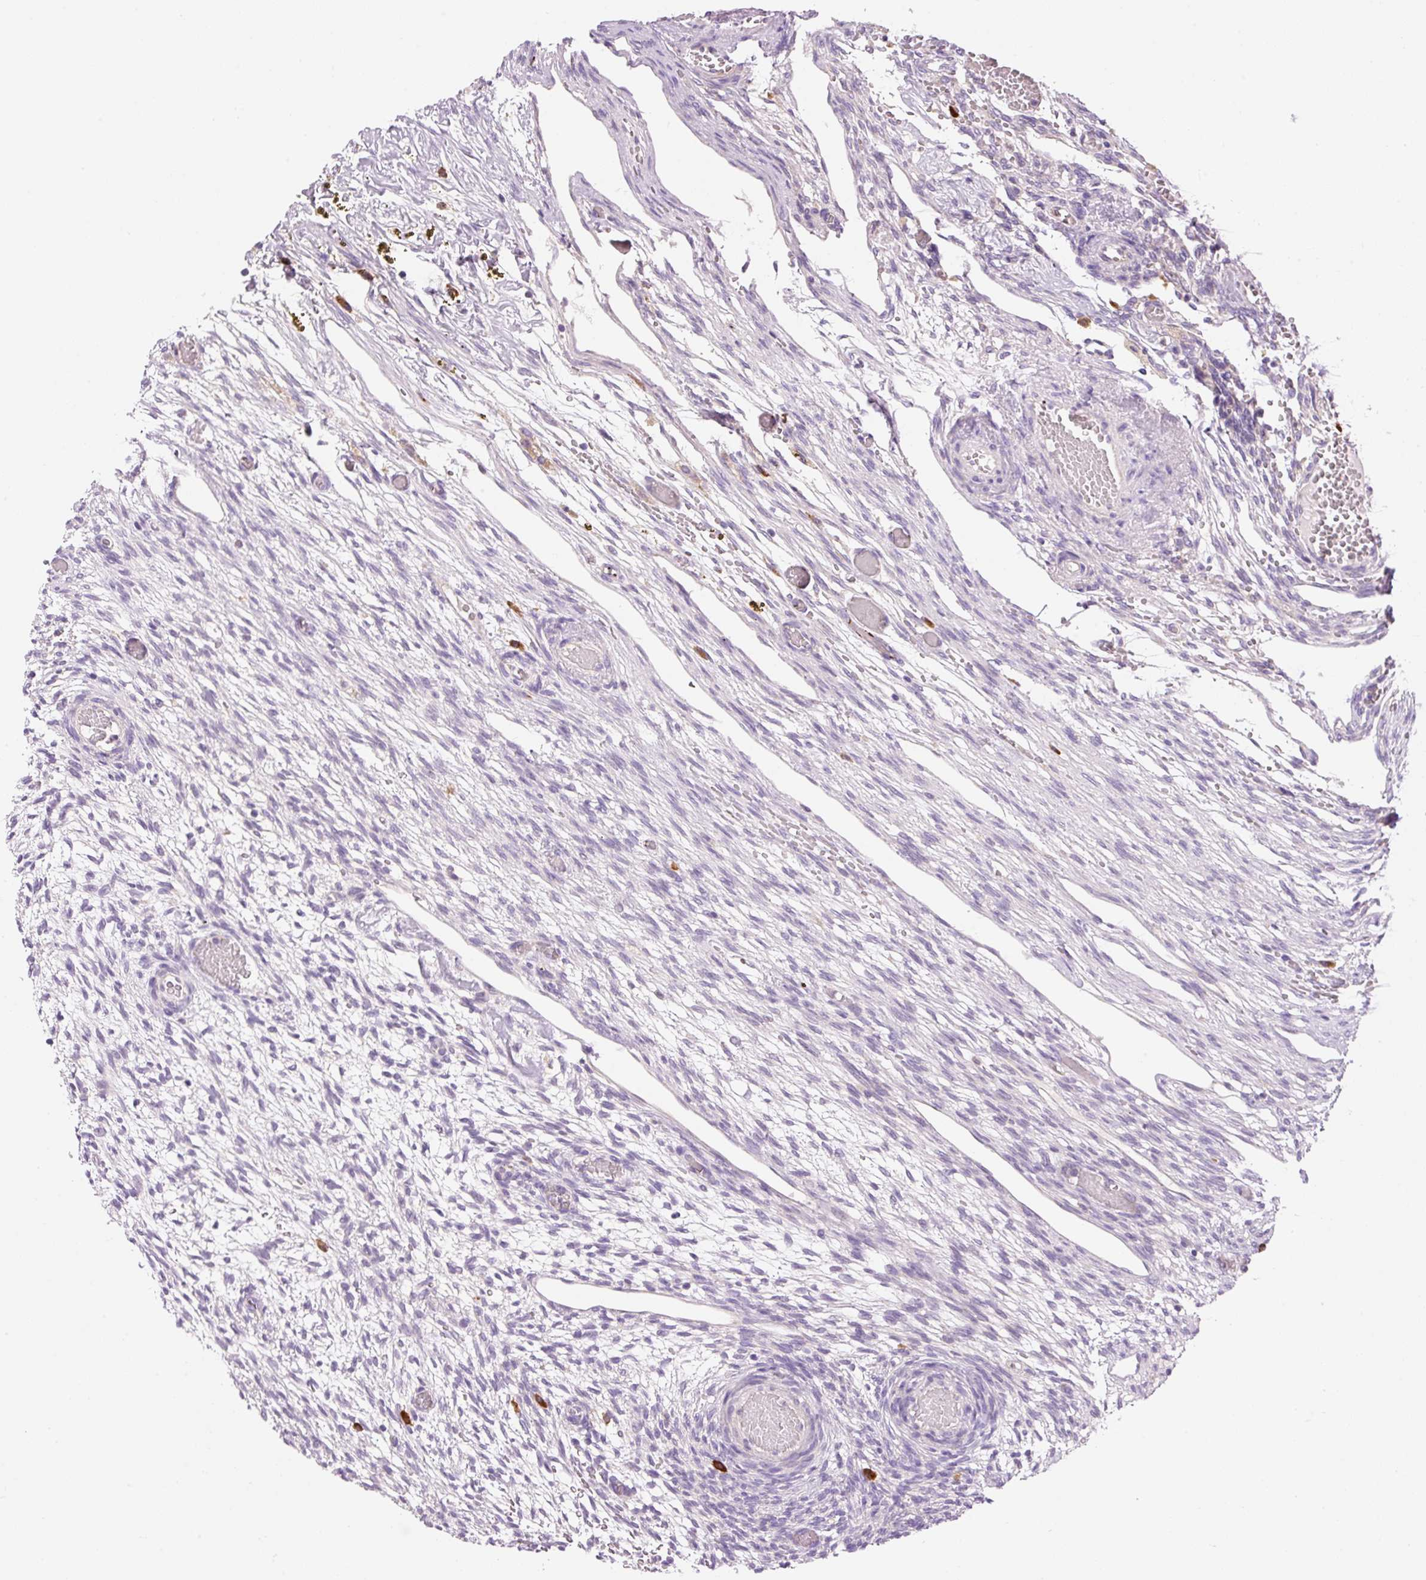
{"staining": {"intensity": "weak", "quantity": "<25%", "location": "cytoplasmic/membranous"}, "tissue": "ovary", "cell_type": "Follicle cells", "image_type": "normal", "snomed": [{"axis": "morphology", "description": "Normal tissue, NOS"}, {"axis": "topography", "description": "Ovary"}], "caption": "Immunohistochemistry image of normal human ovary stained for a protein (brown), which reveals no staining in follicle cells. (DAB (3,3'-diaminobenzidine) IHC visualized using brightfield microscopy, high magnification).", "gene": "PNPLA5", "patient": {"sex": "female", "age": 67}}